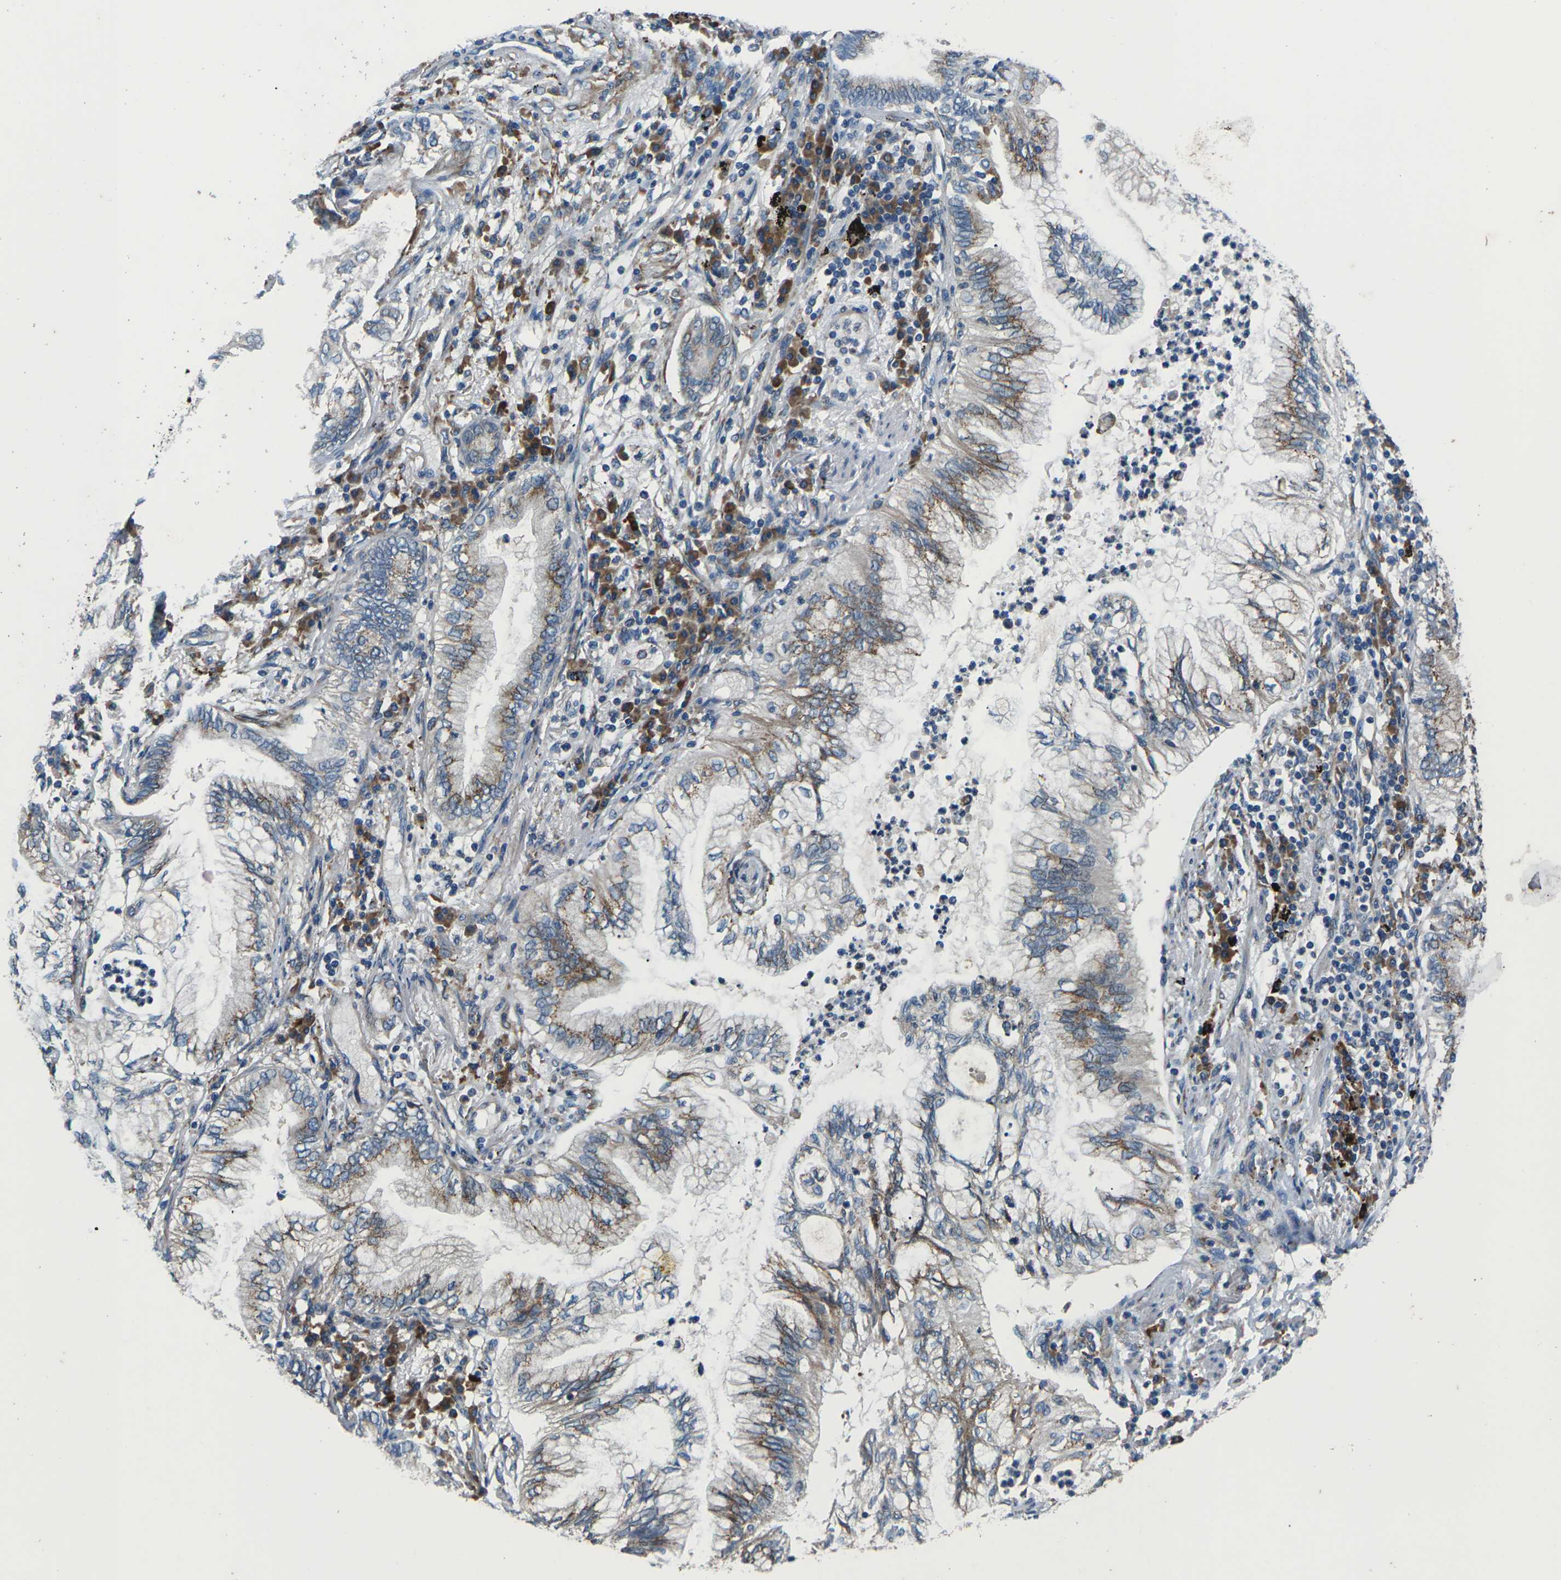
{"staining": {"intensity": "moderate", "quantity": ">75%", "location": "cytoplasmic/membranous"}, "tissue": "lung cancer", "cell_type": "Tumor cells", "image_type": "cancer", "snomed": [{"axis": "morphology", "description": "Normal tissue, NOS"}, {"axis": "morphology", "description": "Adenocarcinoma, NOS"}, {"axis": "topography", "description": "Bronchus"}, {"axis": "topography", "description": "Lung"}], "caption": "Human lung adenocarcinoma stained with a protein marker demonstrates moderate staining in tumor cells.", "gene": "GABRP", "patient": {"sex": "female", "age": 70}}